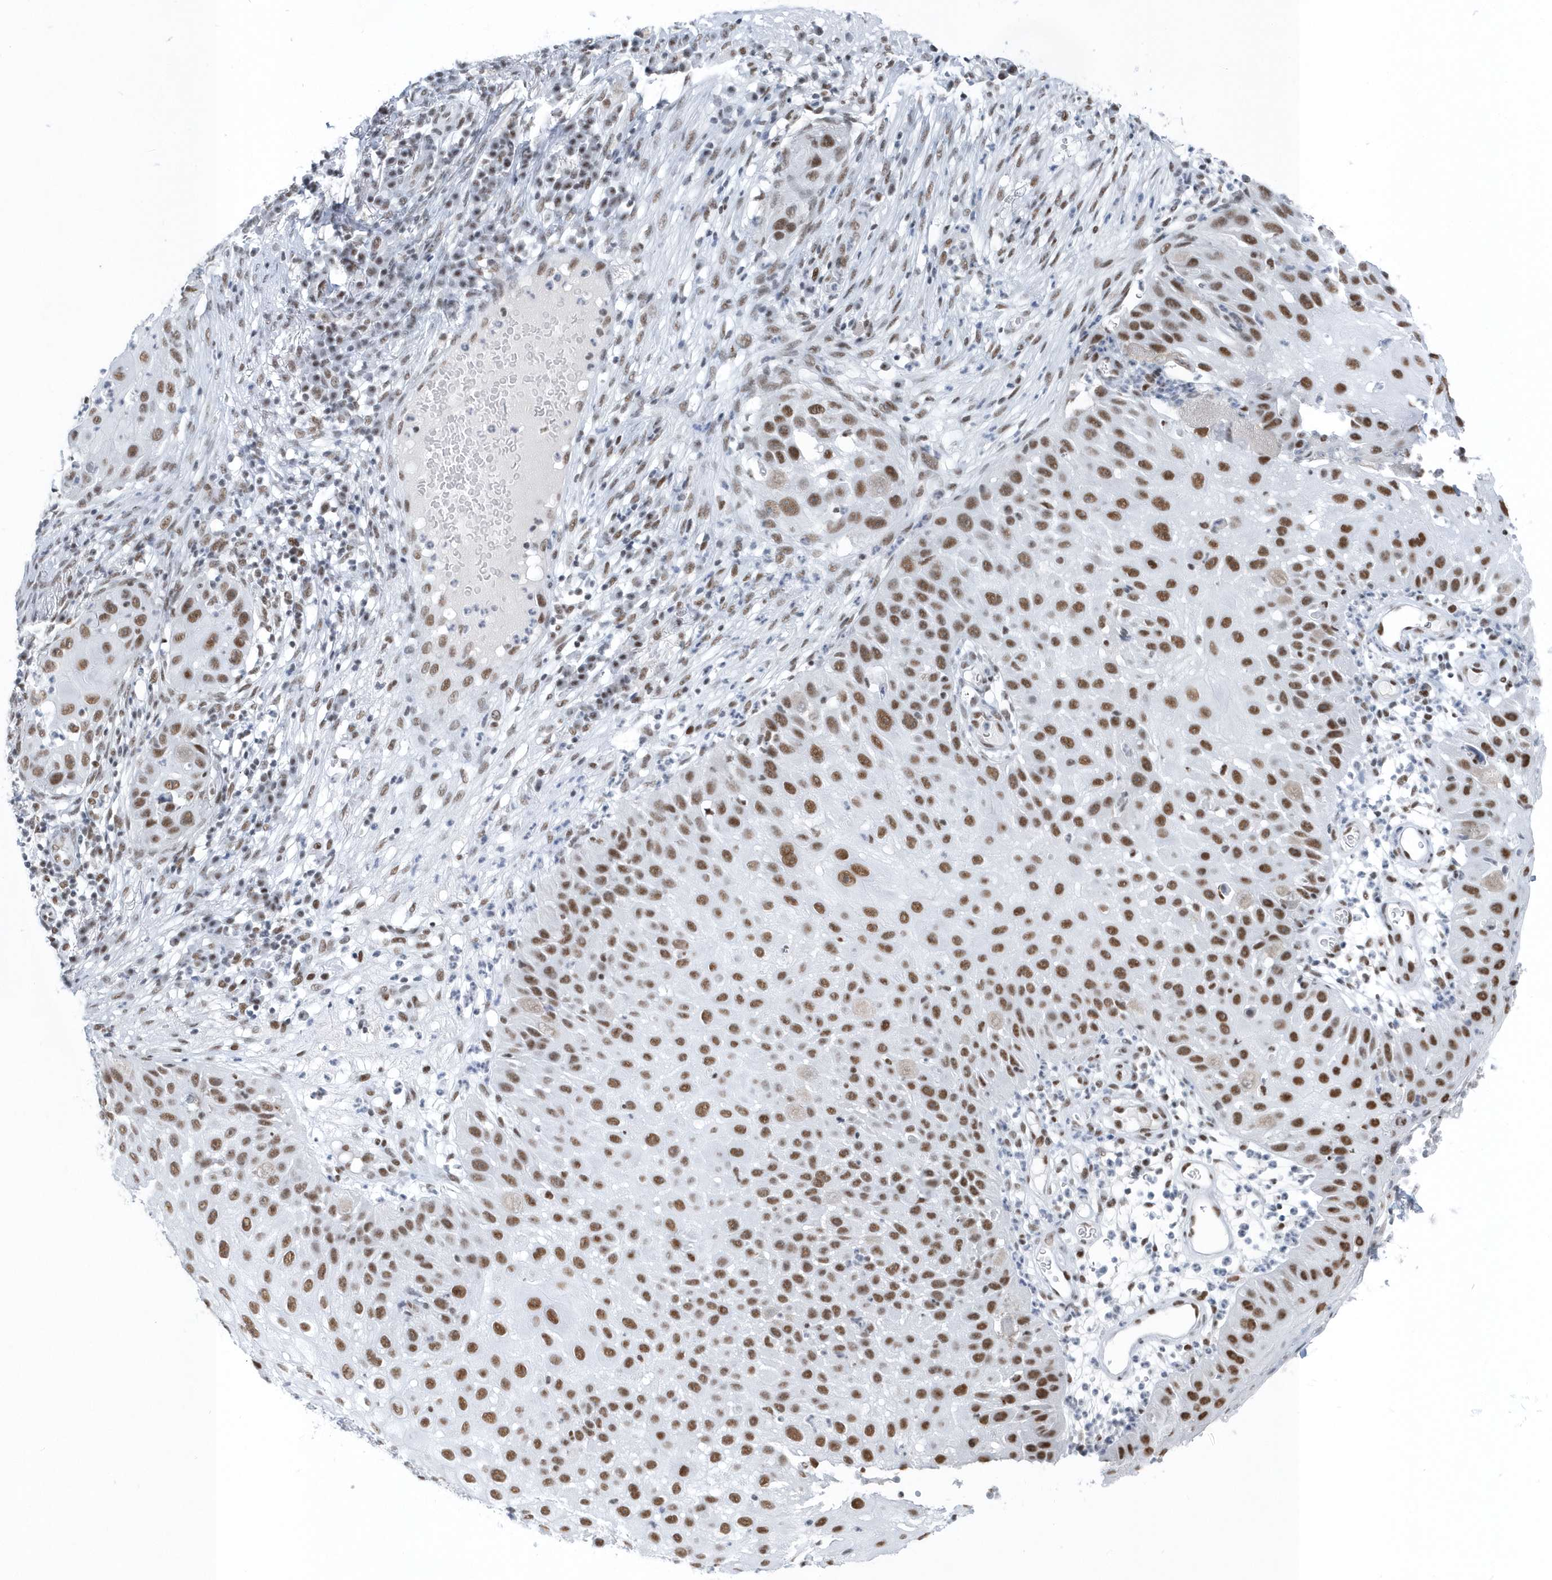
{"staining": {"intensity": "moderate", "quantity": ">75%", "location": "nuclear"}, "tissue": "skin cancer", "cell_type": "Tumor cells", "image_type": "cancer", "snomed": [{"axis": "morphology", "description": "Squamous cell carcinoma, NOS"}, {"axis": "topography", "description": "Skin"}], "caption": "Approximately >75% of tumor cells in skin cancer exhibit moderate nuclear protein expression as visualized by brown immunohistochemical staining.", "gene": "FIP1L1", "patient": {"sex": "female", "age": 44}}